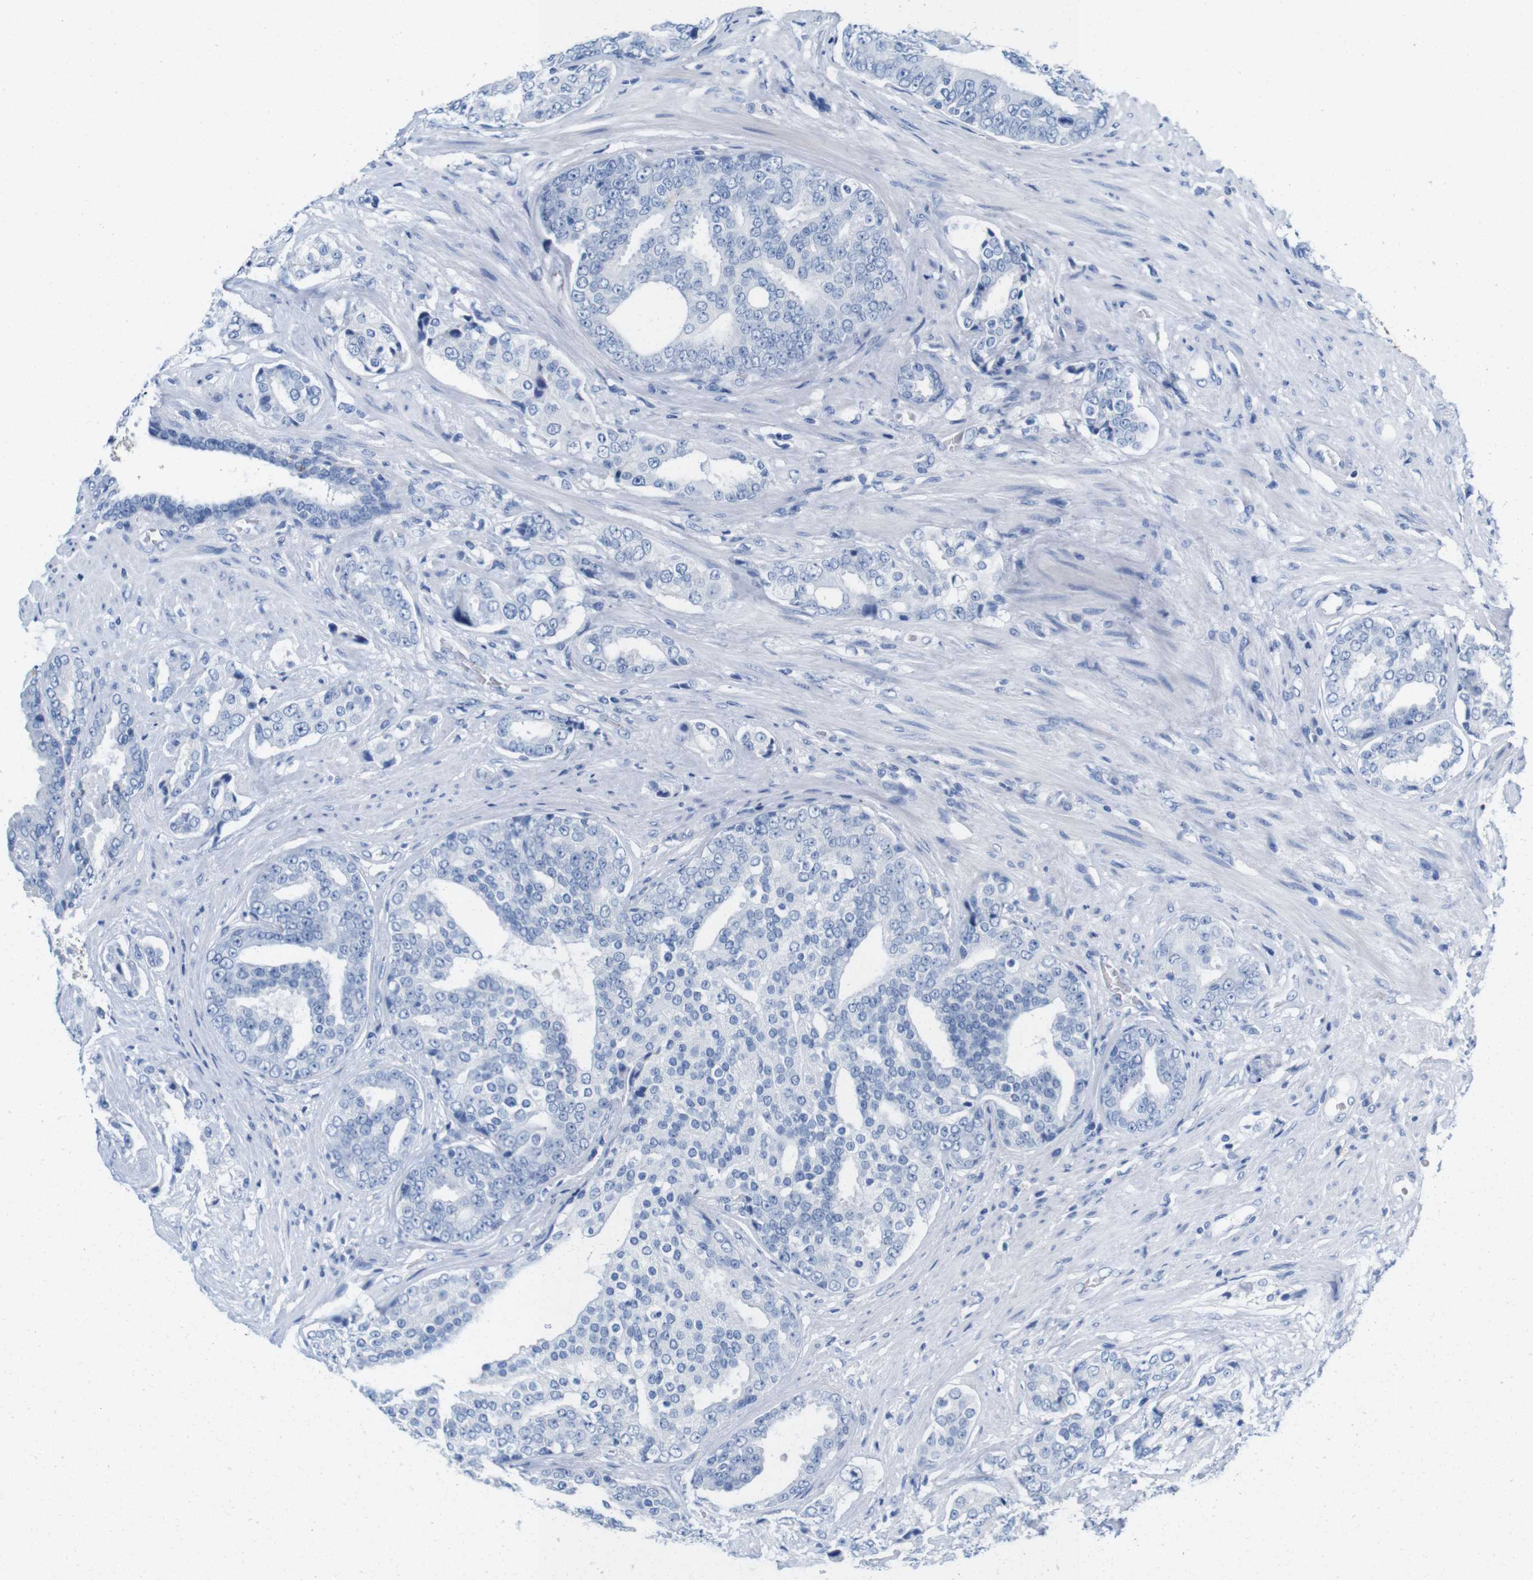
{"staining": {"intensity": "negative", "quantity": "none", "location": "none"}, "tissue": "prostate cancer", "cell_type": "Tumor cells", "image_type": "cancer", "snomed": [{"axis": "morphology", "description": "Adenocarcinoma, High grade"}, {"axis": "topography", "description": "Prostate"}], "caption": "High magnification brightfield microscopy of prostate high-grade adenocarcinoma stained with DAB (3,3'-diaminobenzidine) (brown) and counterstained with hematoxylin (blue): tumor cells show no significant expression.", "gene": "IGSF8", "patient": {"sex": "male", "age": 71}}